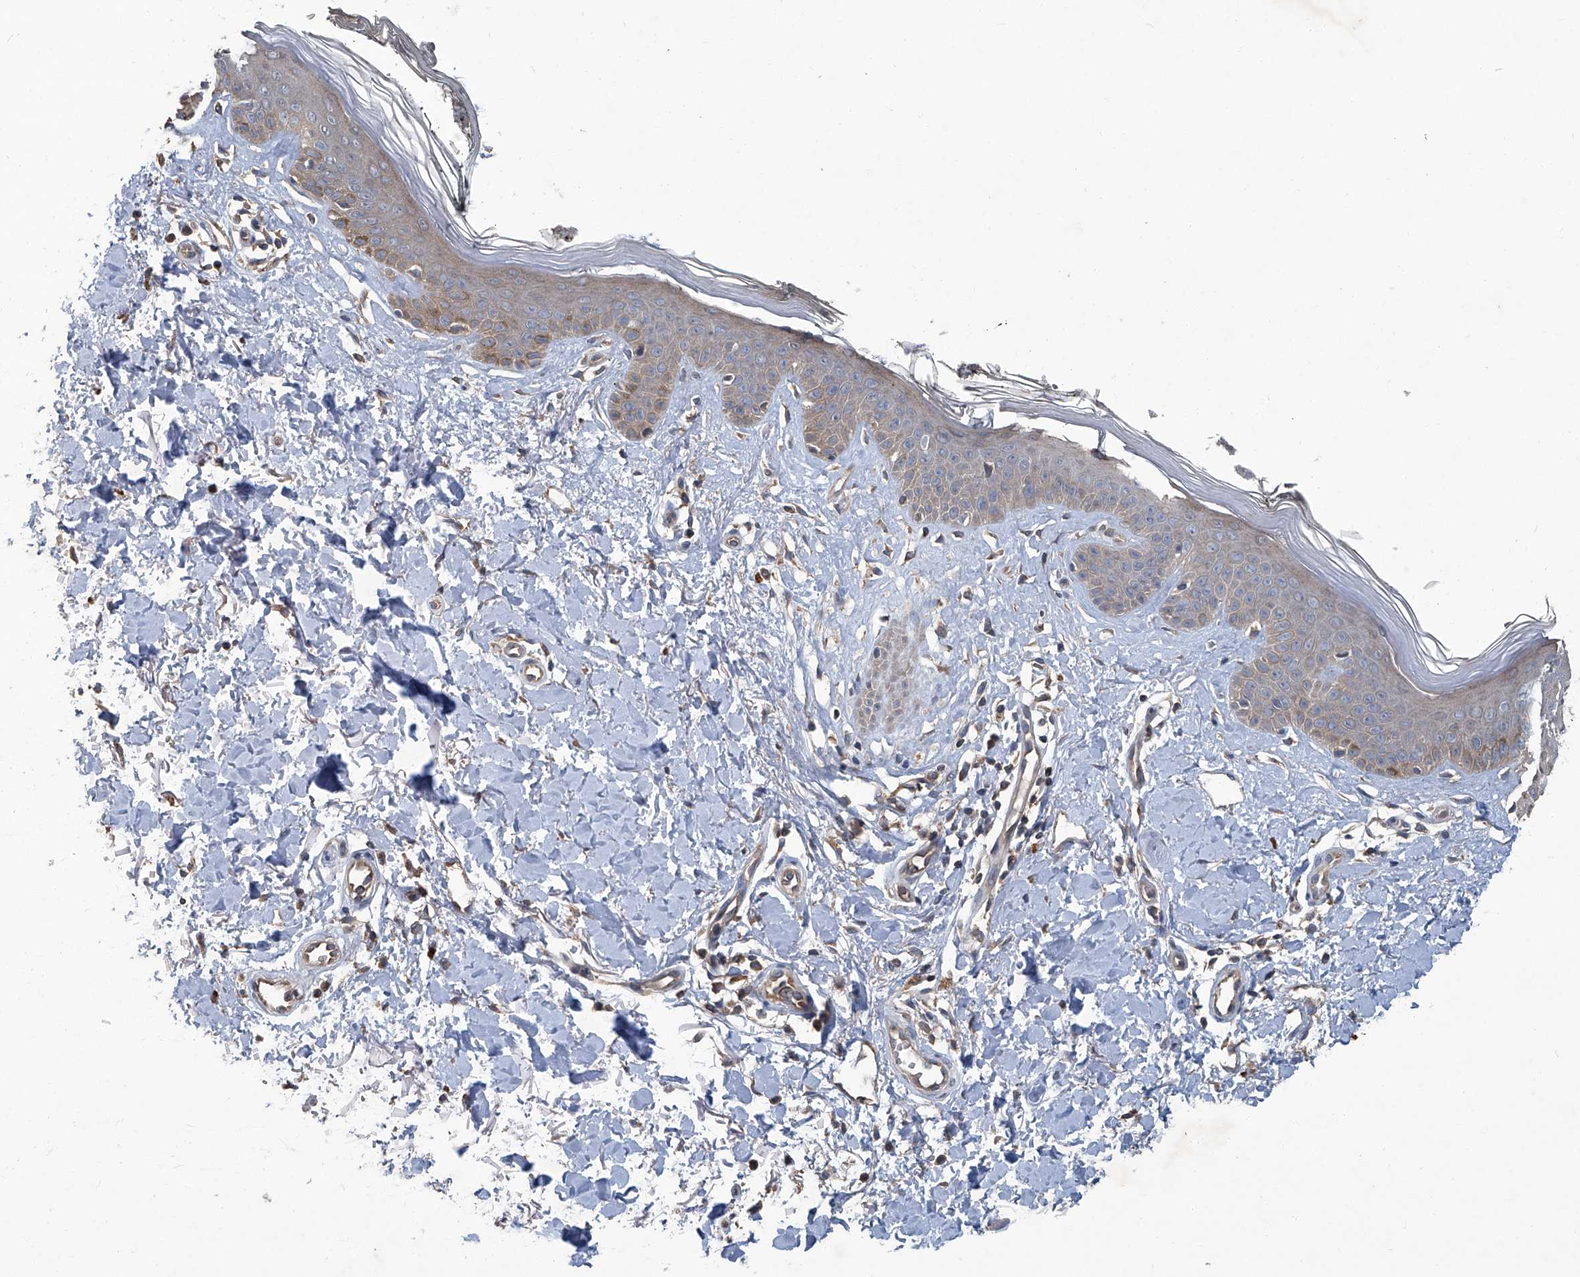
{"staining": {"intensity": "negative", "quantity": "none", "location": "none"}, "tissue": "skin", "cell_type": "Fibroblasts", "image_type": "normal", "snomed": [{"axis": "morphology", "description": "Normal tissue, NOS"}, {"axis": "topography", "description": "Skin"}], "caption": "An IHC micrograph of unremarkable skin is shown. There is no staining in fibroblasts of skin. (IHC, brightfield microscopy, high magnification).", "gene": "ANKRD34A", "patient": {"sex": "female", "age": 64}}